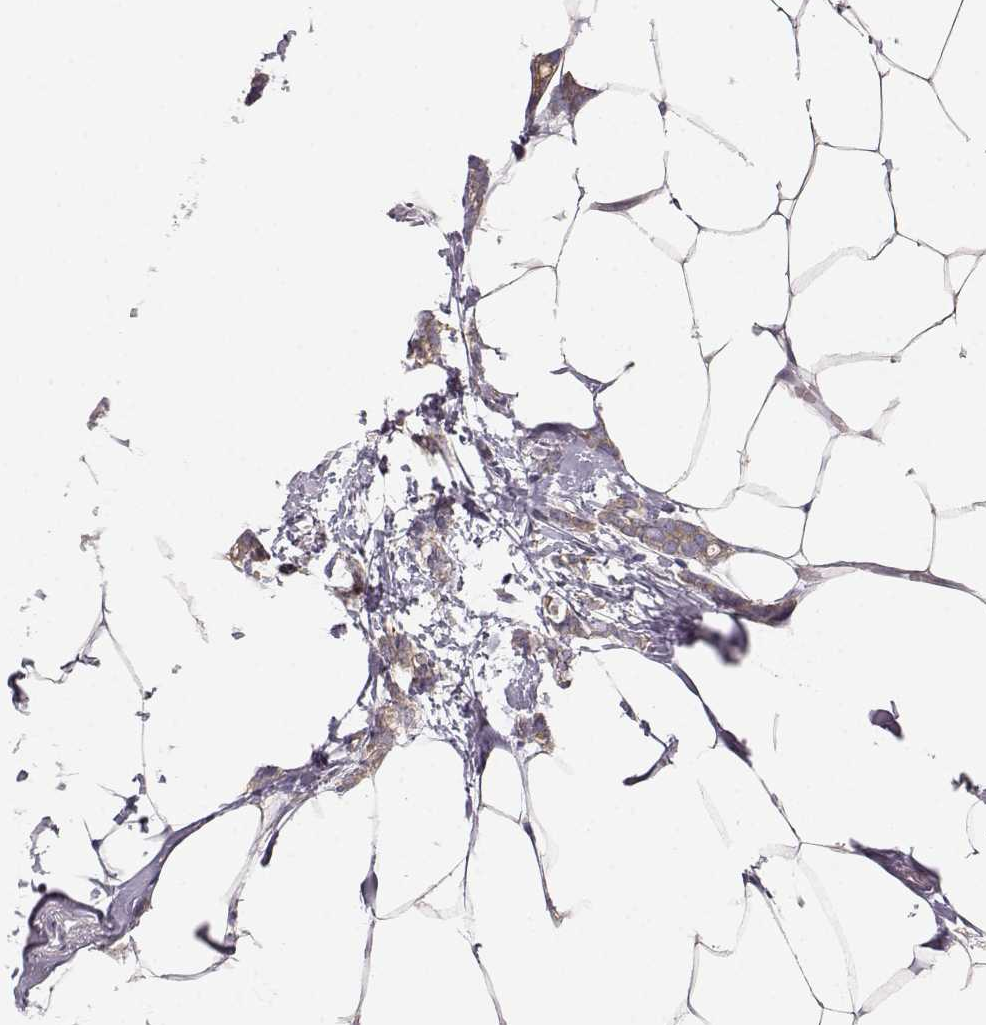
{"staining": {"intensity": "weak", "quantity": ">75%", "location": "cytoplasmic/membranous"}, "tissue": "breast cancer", "cell_type": "Tumor cells", "image_type": "cancer", "snomed": [{"axis": "morphology", "description": "Duct carcinoma"}, {"axis": "topography", "description": "Breast"}], "caption": "A brown stain highlights weak cytoplasmic/membranous expression of a protein in breast cancer (intraductal carcinoma) tumor cells.", "gene": "GPR50", "patient": {"sex": "female", "age": 40}}